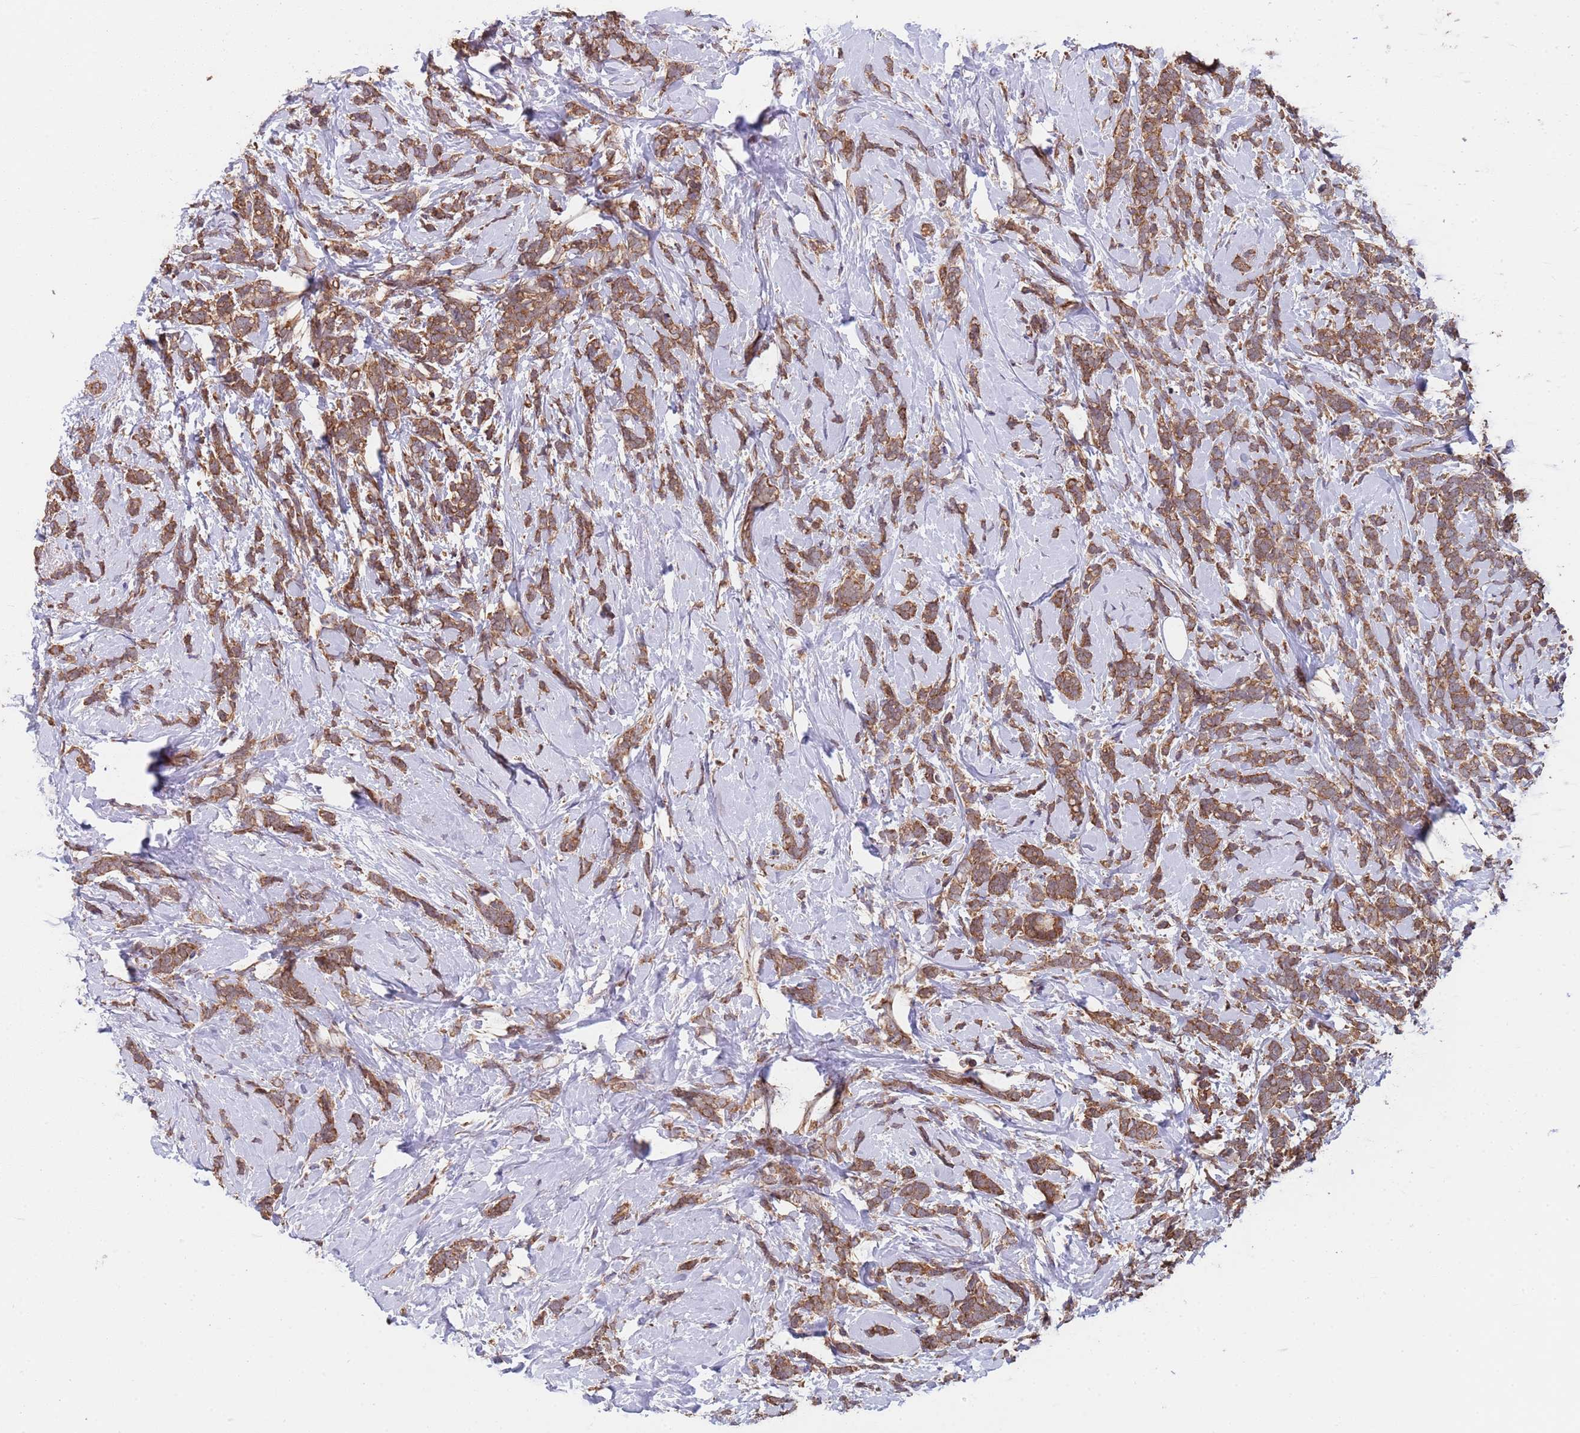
{"staining": {"intensity": "moderate", "quantity": ">75%", "location": "cytoplasmic/membranous"}, "tissue": "breast cancer", "cell_type": "Tumor cells", "image_type": "cancer", "snomed": [{"axis": "morphology", "description": "Lobular carcinoma"}, {"axis": "topography", "description": "Breast"}], "caption": "A histopathology image of breast cancer (lobular carcinoma) stained for a protein displays moderate cytoplasmic/membranous brown staining in tumor cells.", "gene": "EEF1AKMT1", "patient": {"sex": "female", "age": 58}}